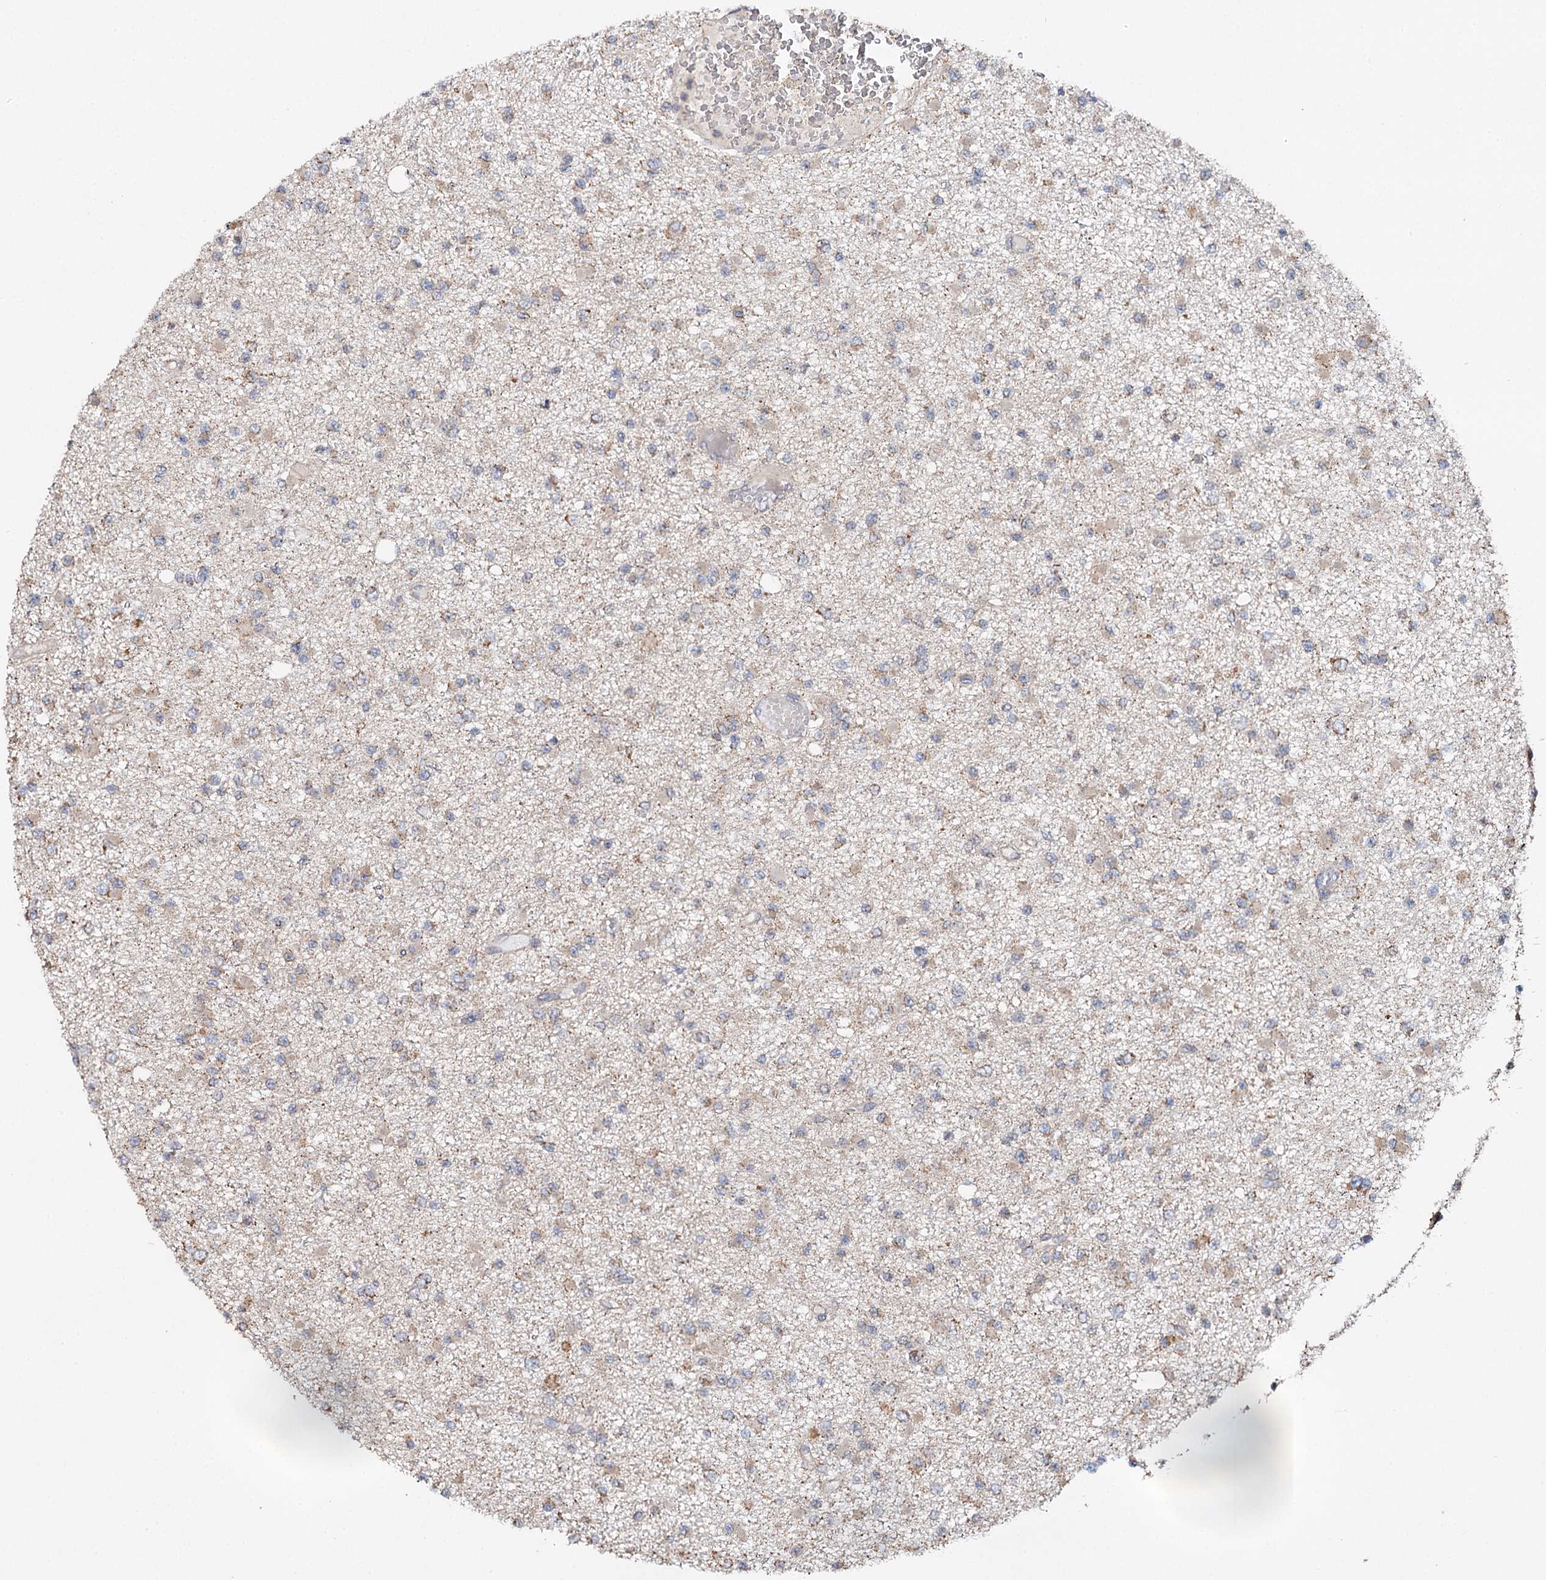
{"staining": {"intensity": "weak", "quantity": "25%-75%", "location": "cytoplasmic/membranous"}, "tissue": "glioma", "cell_type": "Tumor cells", "image_type": "cancer", "snomed": [{"axis": "morphology", "description": "Glioma, malignant, Low grade"}, {"axis": "topography", "description": "Brain"}], "caption": "Immunohistochemical staining of human malignant glioma (low-grade) reveals weak cytoplasmic/membranous protein expression in approximately 25%-75% of tumor cells.", "gene": "PIK3CB", "patient": {"sex": "female", "age": 22}}